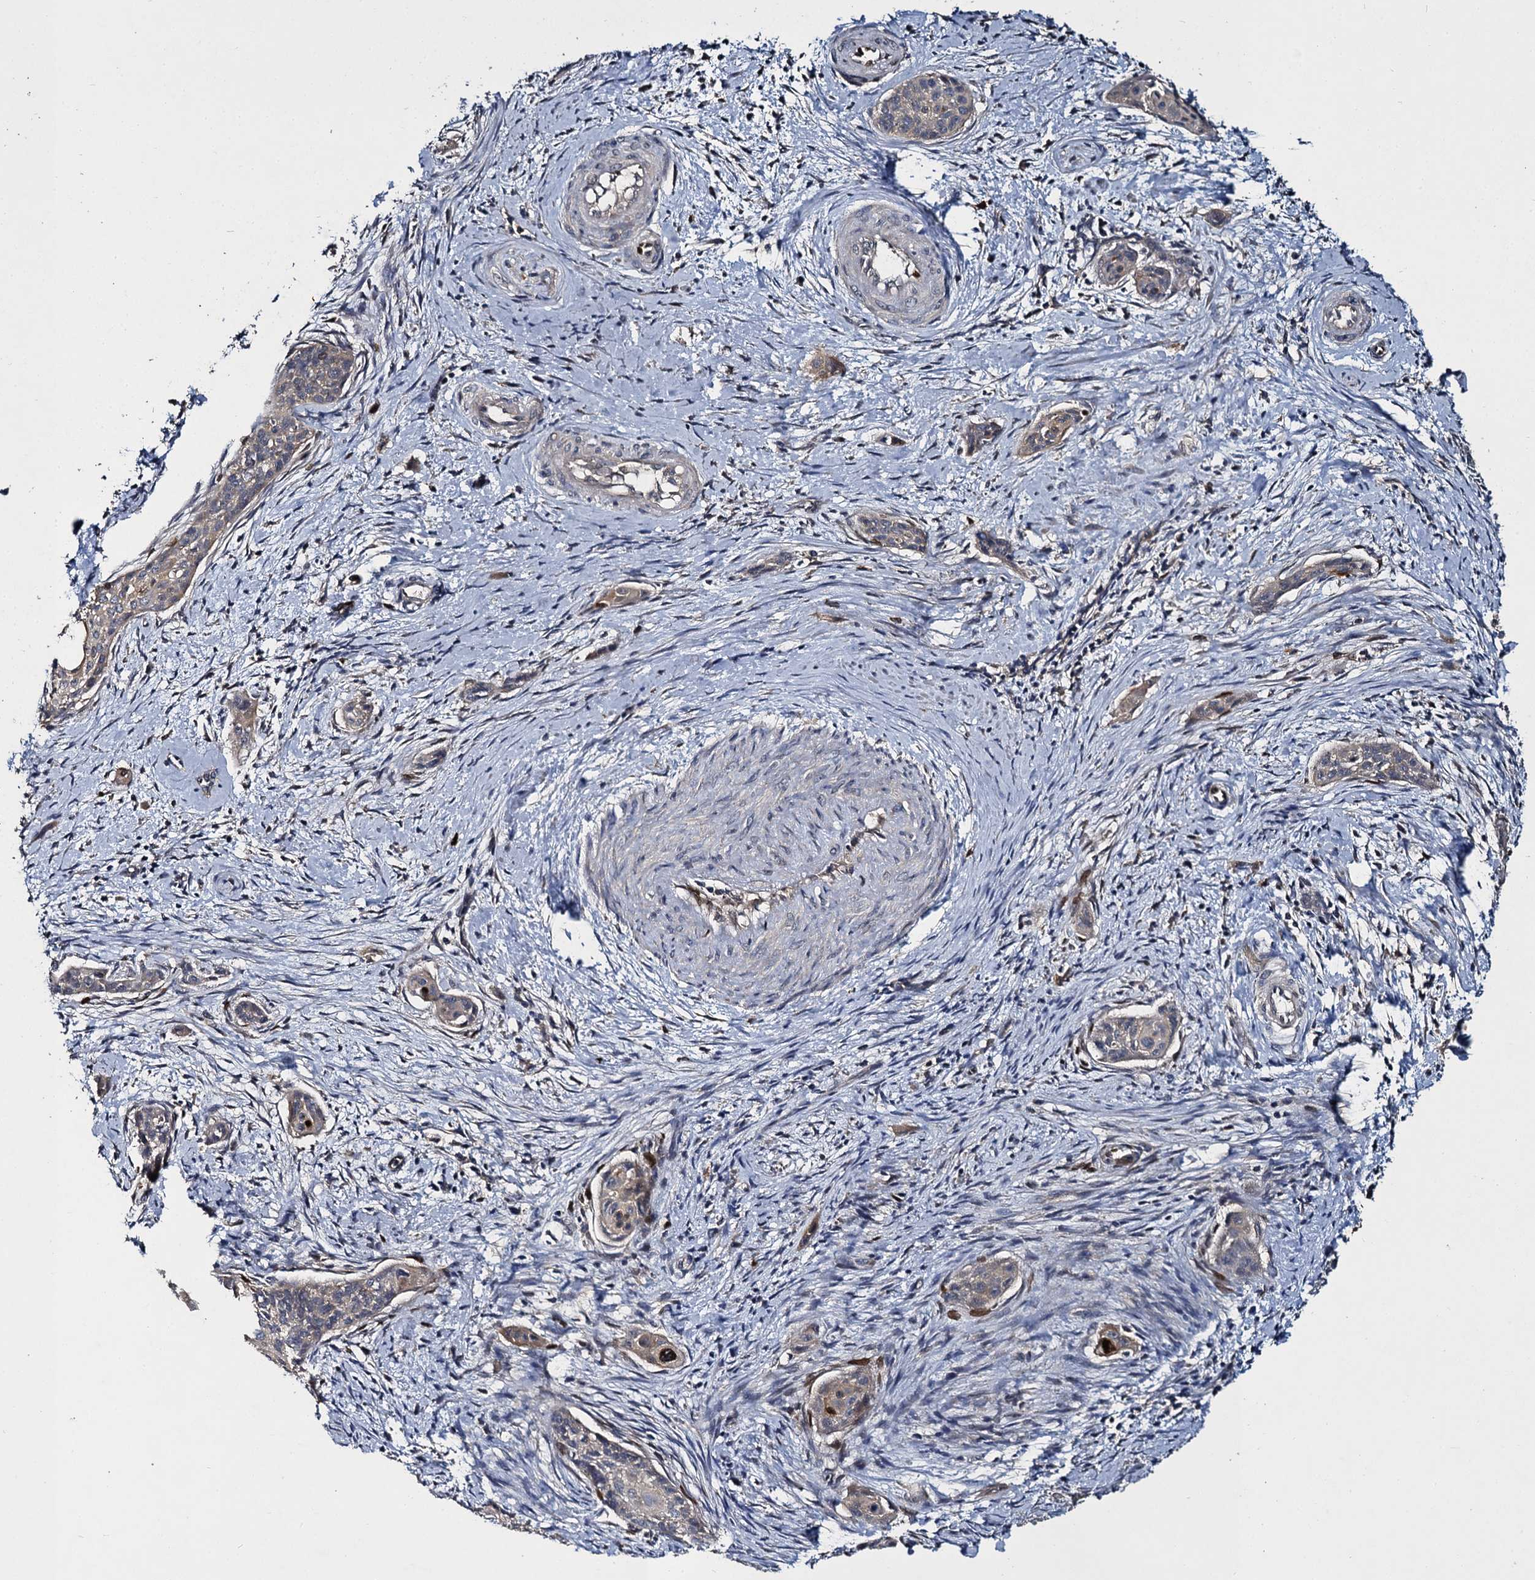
{"staining": {"intensity": "moderate", "quantity": "<25%", "location": "nuclear"}, "tissue": "cervical cancer", "cell_type": "Tumor cells", "image_type": "cancer", "snomed": [{"axis": "morphology", "description": "Squamous cell carcinoma, NOS"}, {"axis": "topography", "description": "Cervix"}], "caption": "Cervical cancer tissue shows moderate nuclear staining in about <25% of tumor cells", "gene": "SLC11A2", "patient": {"sex": "female", "age": 33}}